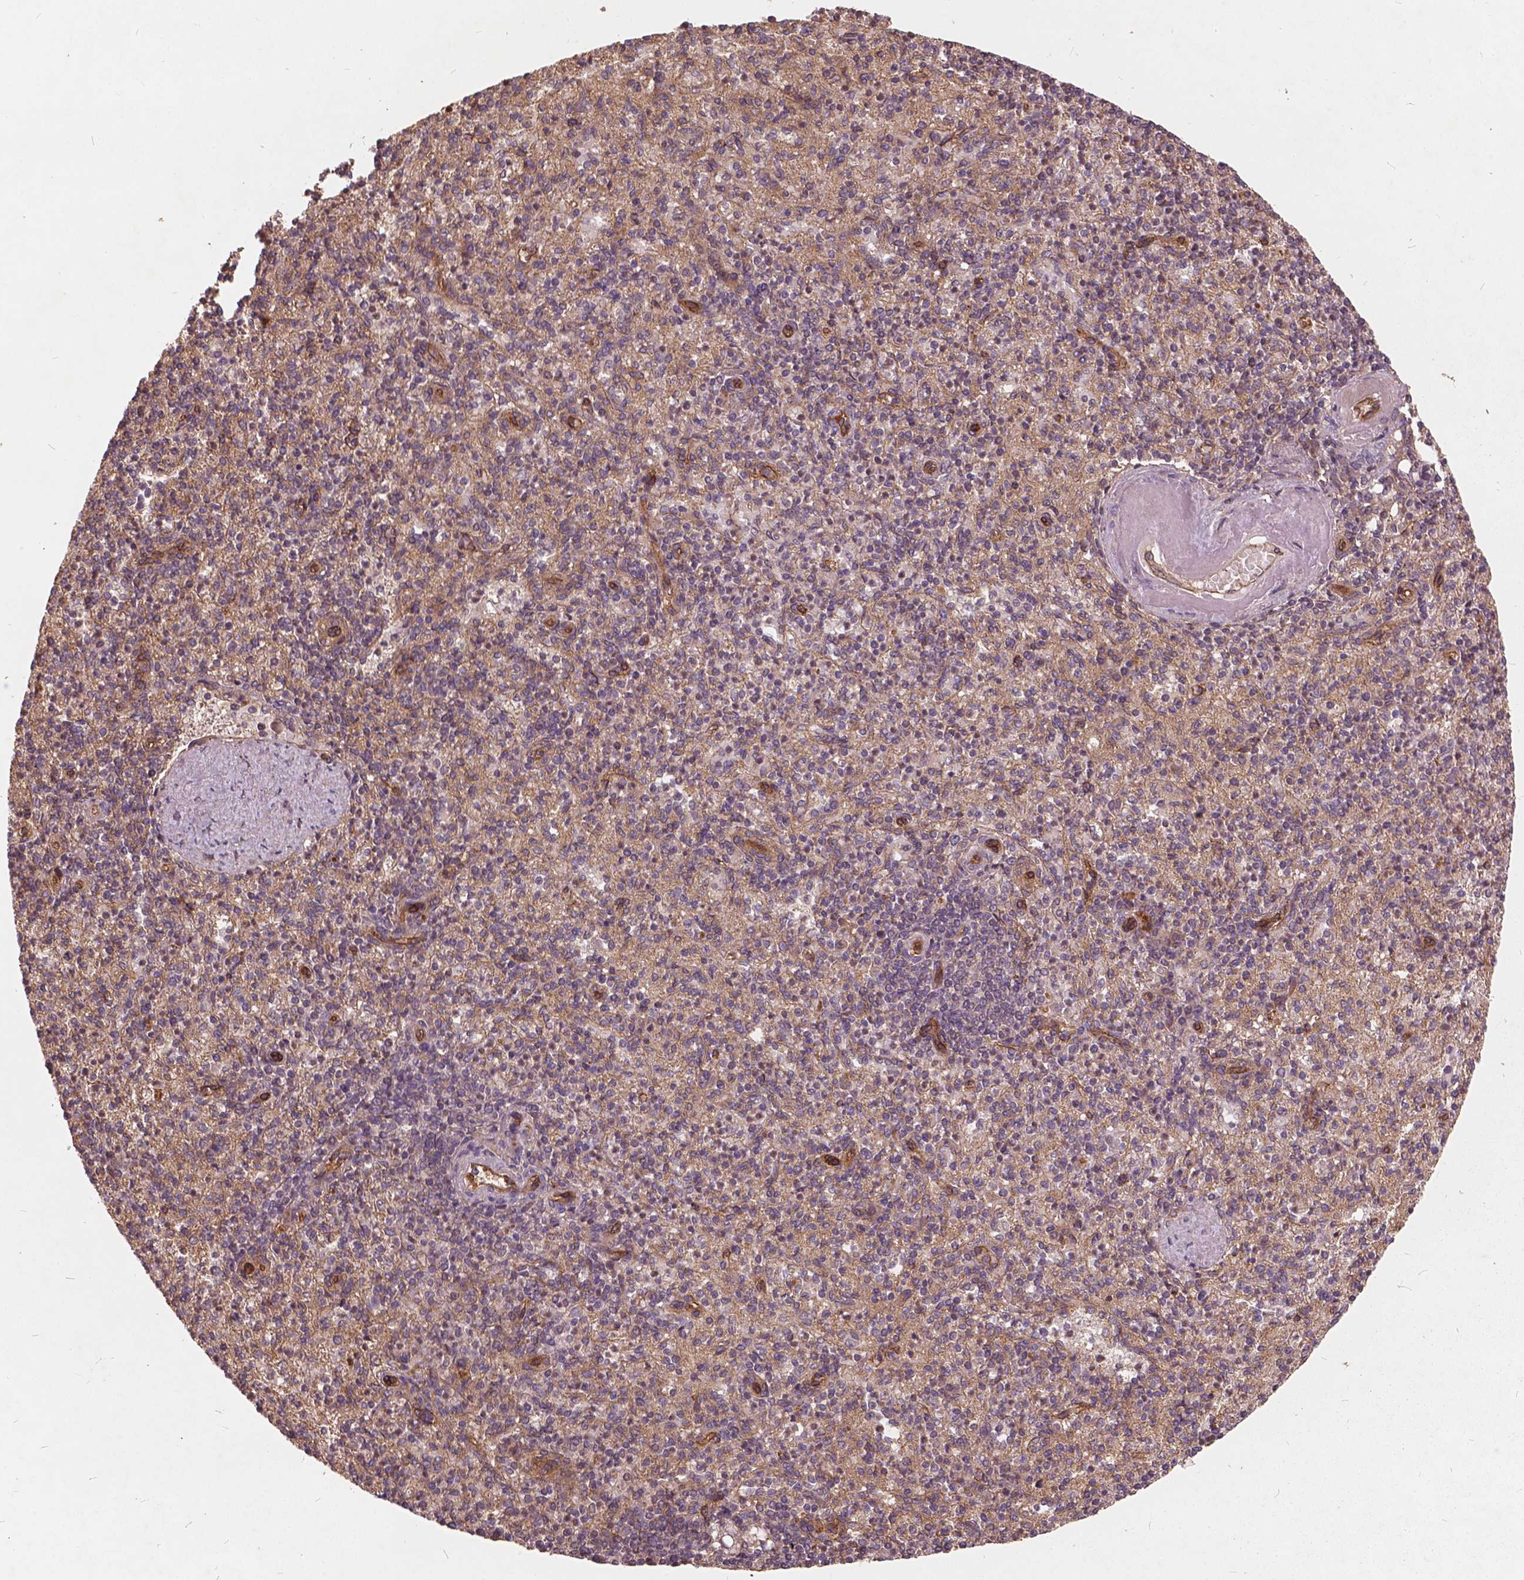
{"staining": {"intensity": "weak", "quantity": "<25%", "location": "cytoplasmic/membranous"}, "tissue": "spleen", "cell_type": "Cells in red pulp", "image_type": "normal", "snomed": [{"axis": "morphology", "description": "Normal tissue, NOS"}, {"axis": "topography", "description": "Spleen"}], "caption": "Unremarkable spleen was stained to show a protein in brown. There is no significant positivity in cells in red pulp.", "gene": "UBXN2A", "patient": {"sex": "female", "age": 74}}